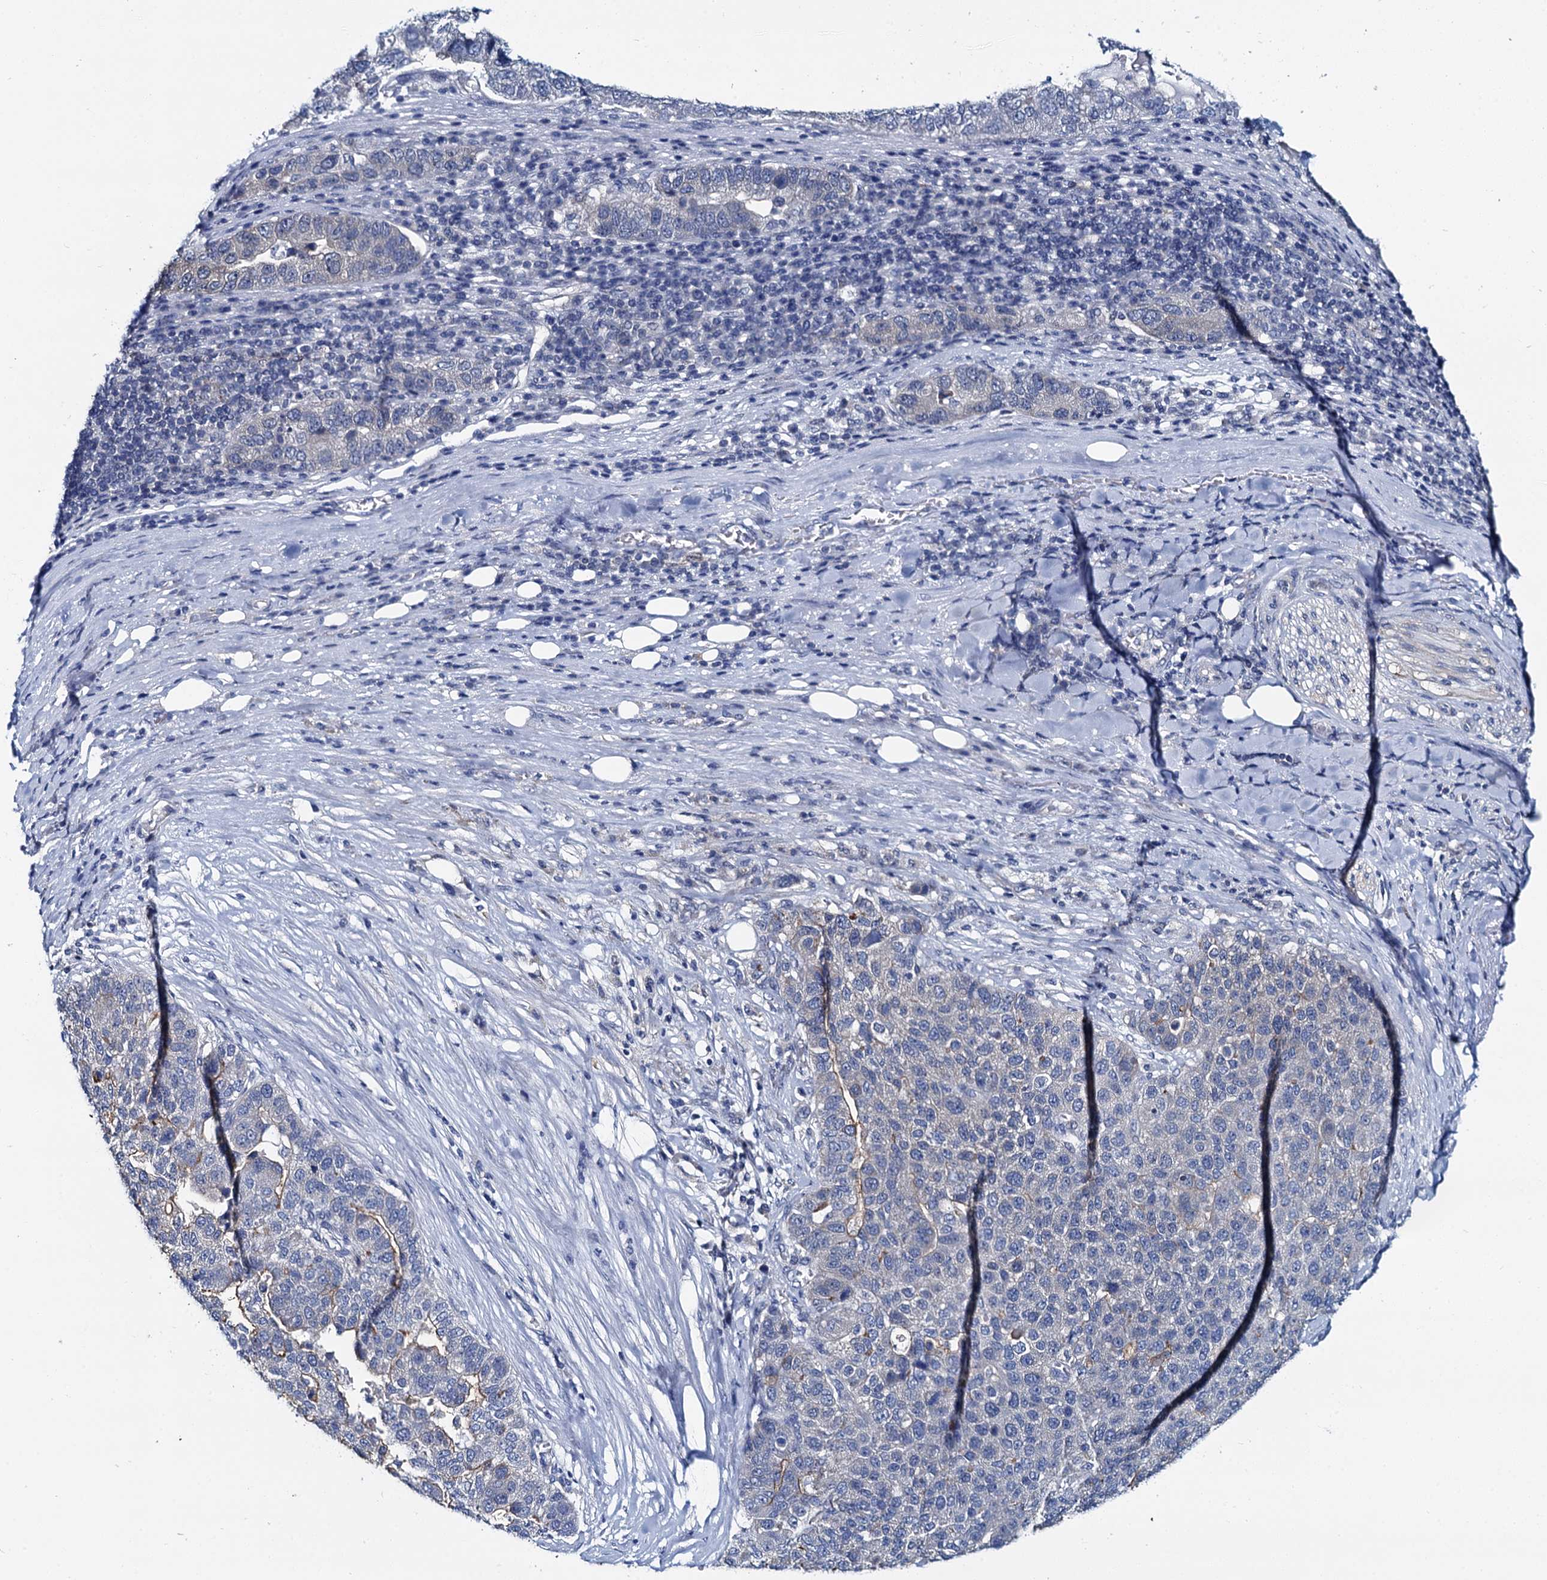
{"staining": {"intensity": "negative", "quantity": "none", "location": "none"}, "tissue": "pancreatic cancer", "cell_type": "Tumor cells", "image_type": "cancer", "snomed": [{"axis": "morphology", "description": "Adenocarcinoma, NOS"}, {"axis": "topography", "description": "Pancreas"}], "caption": "High magnification brightfield microscopy of pancreatic cancer stained with DAB (3,3'-diaminobenzidine) (brown) and counterstained with hematoxylin (blue): tumor cells show no significant positivity.", "gene": "MIOX", "patient": {"sex": "female", "age": 61}}